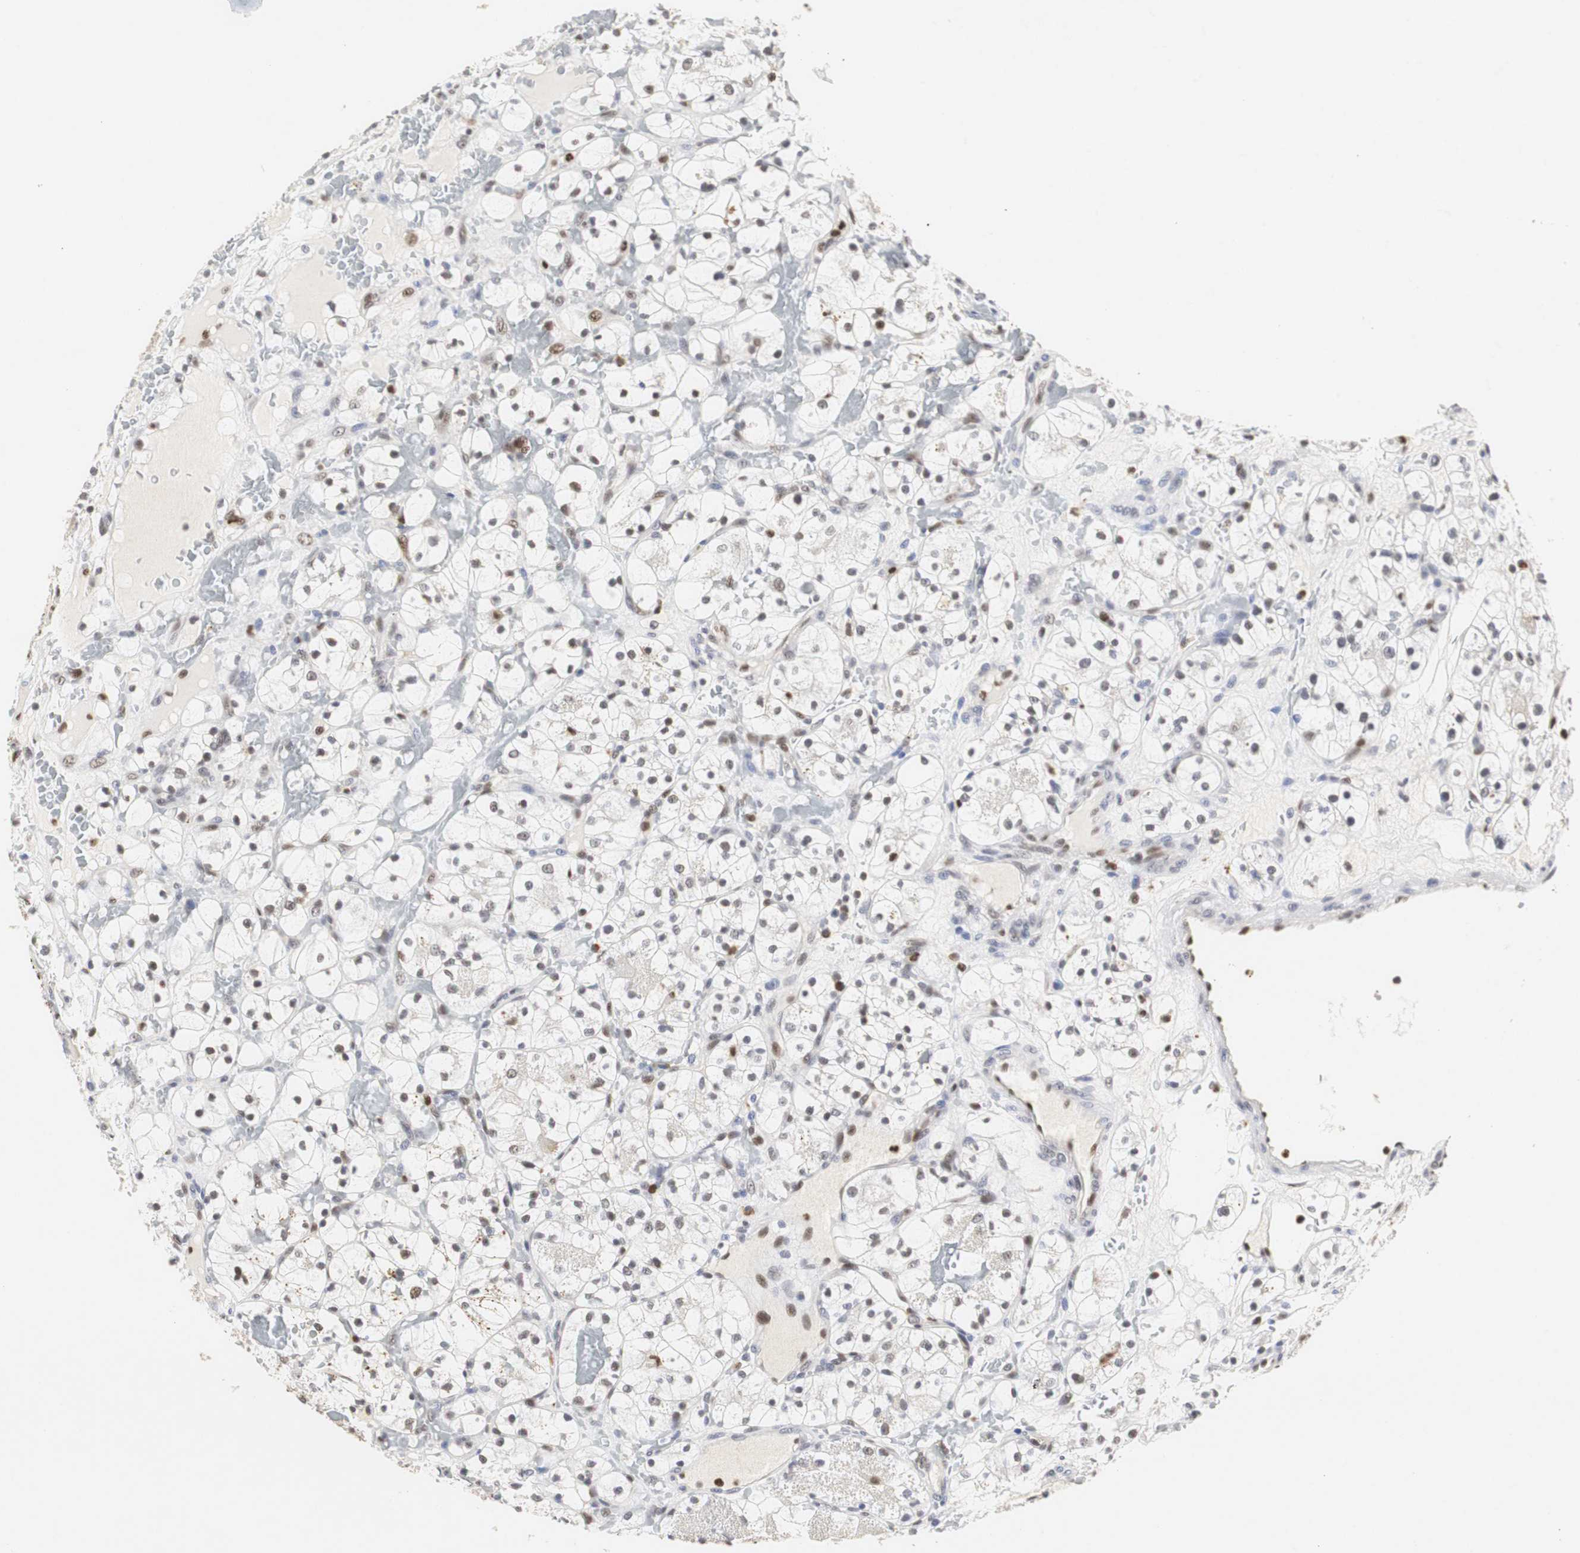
{"staining": {"intensity": "weak", "quantity": "<25%", "location": "nuclear"}, "tissue": "renal cancer", "cell_type": "Tumor cells", "image_type": "cancer", "snomed": [{"axis": "morphology", "description": "Adenocarcinoma, NOS"}, {"axis": "topography", "description": "Kidney"}], "caption": "Image shows no protein expression in tumor cells of adenocarcinoma (renal) tissue. (DAB immunohistochemistry (IHC) with hematoxylin counter stain).", "gene": "ZFC3H1", "patient": {"sex": "female", "age": 60}}